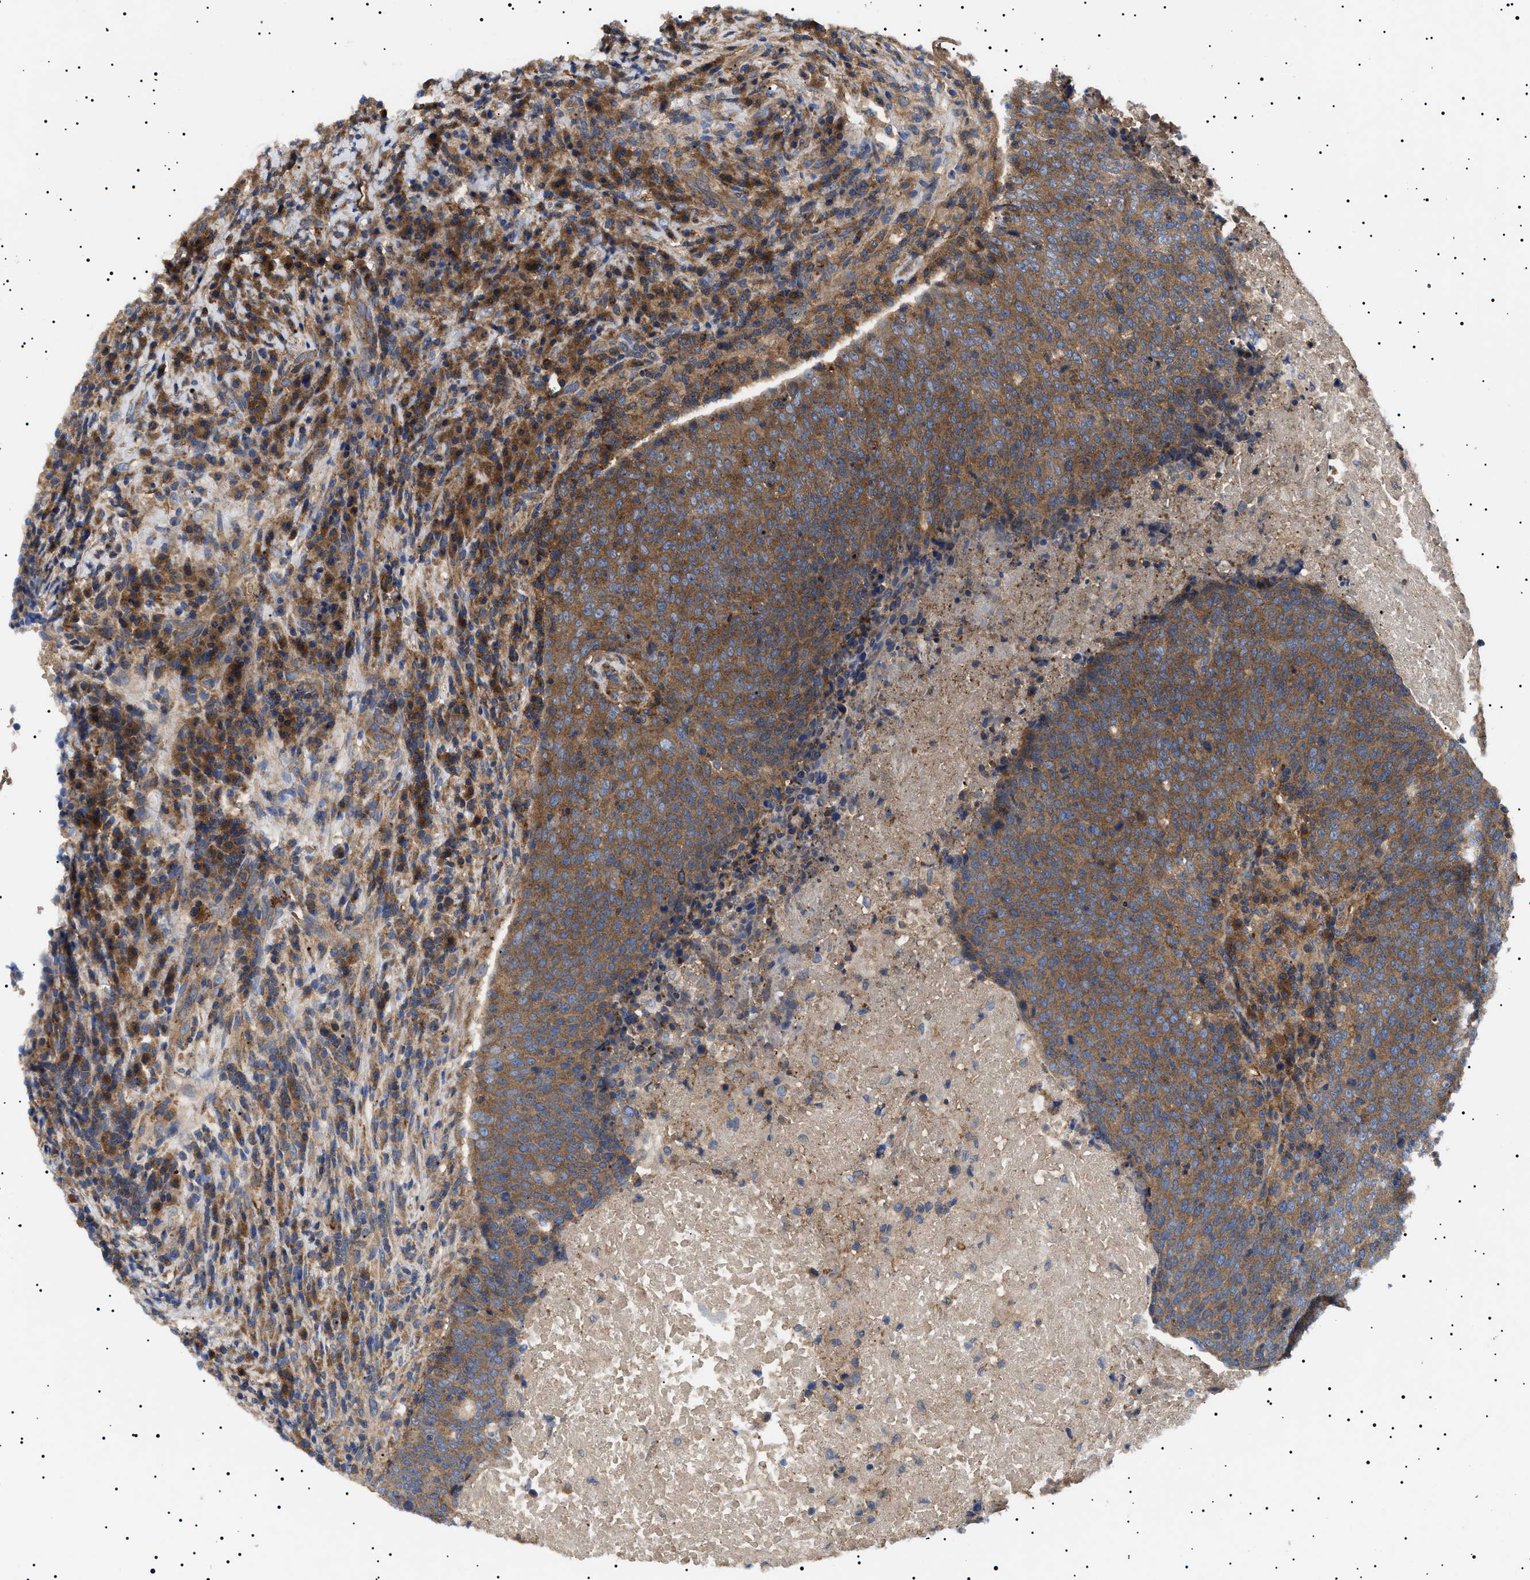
{"staining": {"intensity": "moderate", "quantity": ">75%", "location": "cytoplasmic/membranous"}, "tissue": "head and neck cancer", "cell_type": "Tumor cells", "image_type": "cancer", "snomed": [{"axis": "morphology", "description": "Squamous cell carcinoma, NOS"}, {"axis": "morphology", "description": "Squamous cell carcinoma, metastatic, NOS"}, {"axis": "topography", "description": "Lymph node"}, {"axis": "topography", "description": "Head-Neck"}], "caption": "Squamous cell carcinoma (head and neck) was stained to show a protein in brown. There is medium levels of moderate cytoplasmic/membranous expression in approximately >75% of tumor cells.", "gene": "TPP2", "patient": {"sex": "male", "age": 62}}